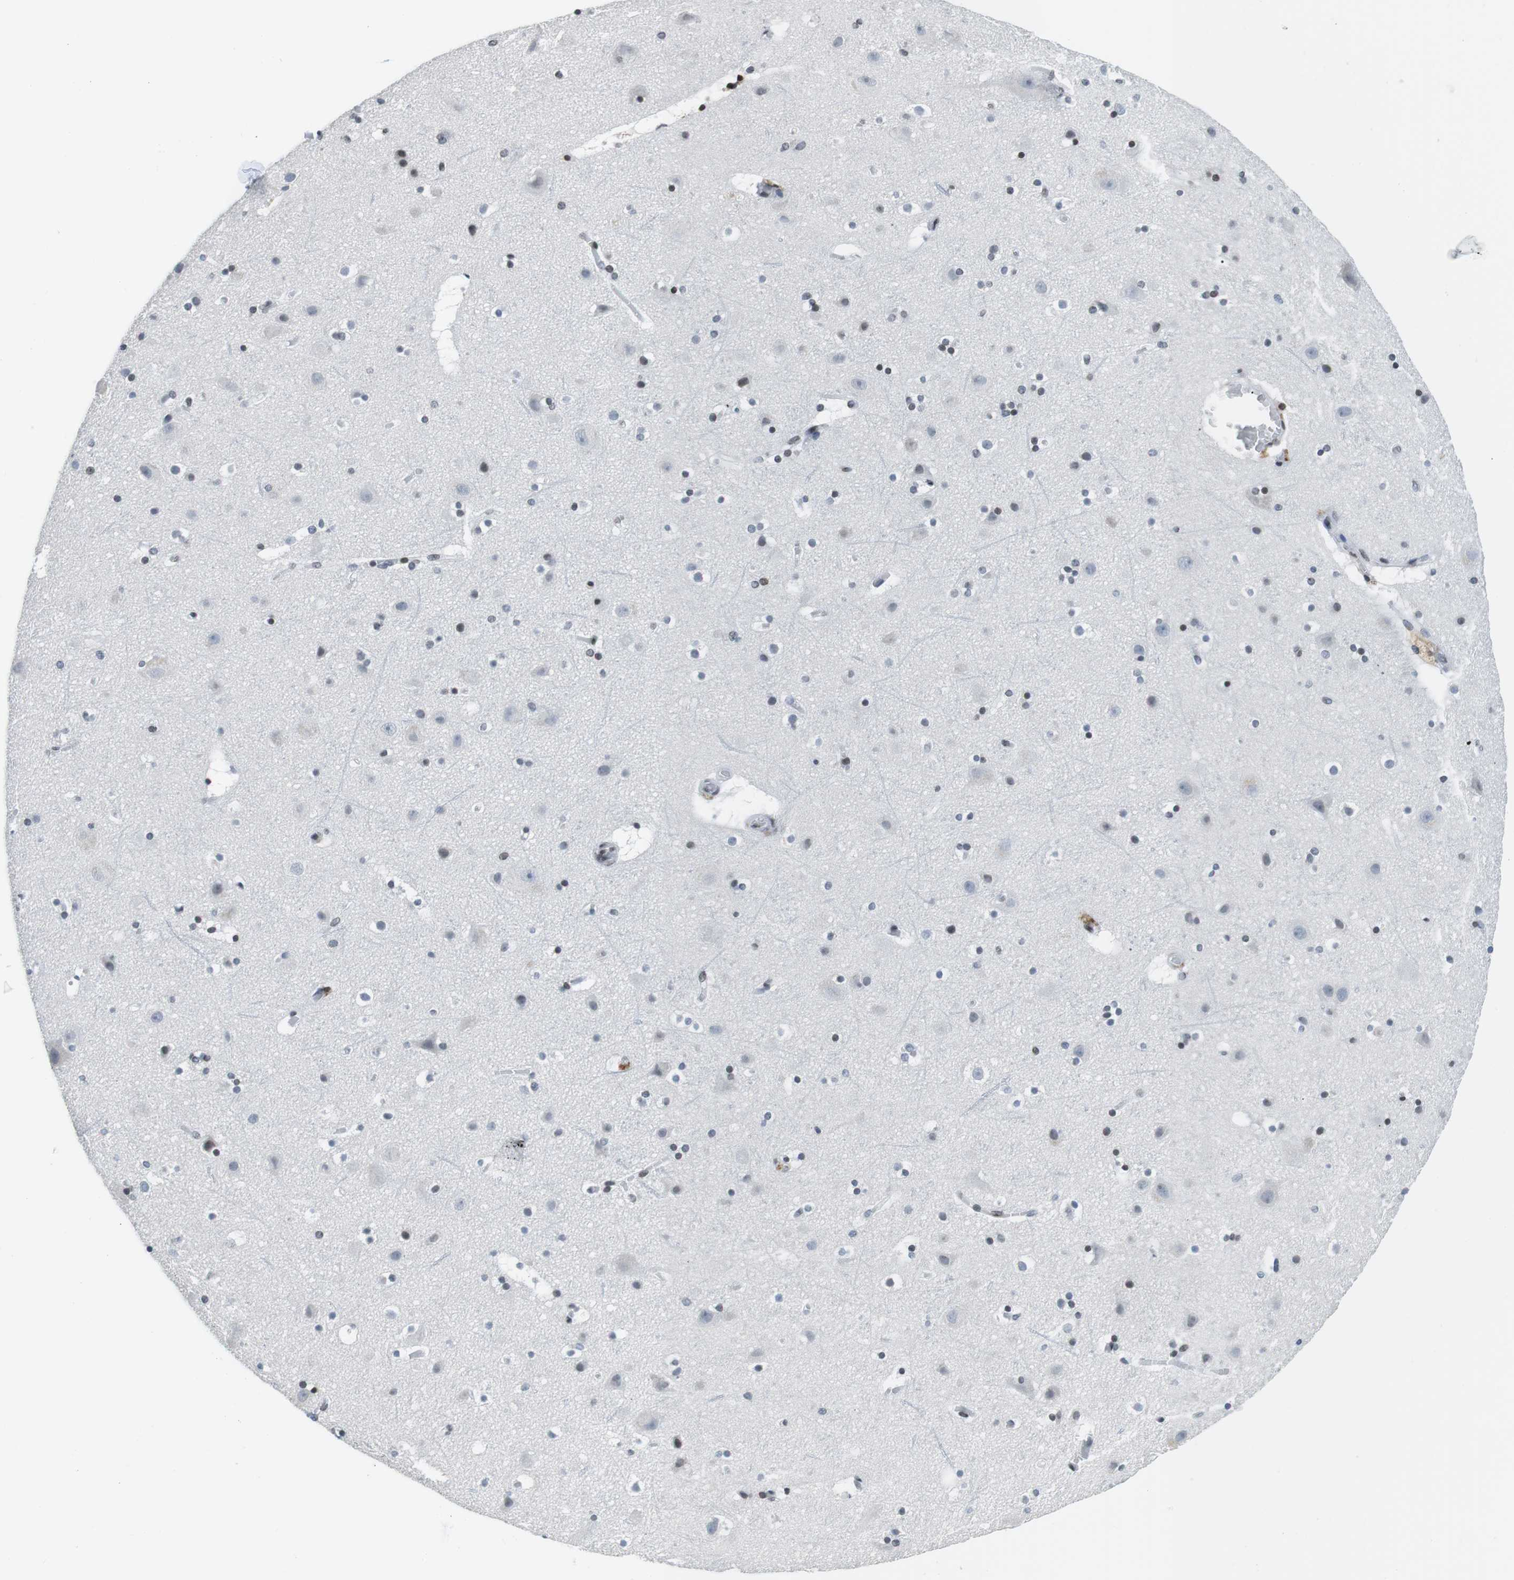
{"staining": {"intensity": "negative", "quantity": "none", "location": "none"}, "tissue": "cerebral cortex", "cell_type": "Endothelial cells", "image_type": "normal", "snomed": [{"axis": "morphology", "description": "Normal tissue, NOS"}, {"axis": "topography", "description": "Cerebral cortex"}], "caption": "A high-resolution histopathology image shows immunohistochemistry (IHC) staining of normal cerebral cortex, which exhibits no significant positivity in endothelial cells.", "gene": "E2F2", "patient": {"sex": "male", "age": 45}}